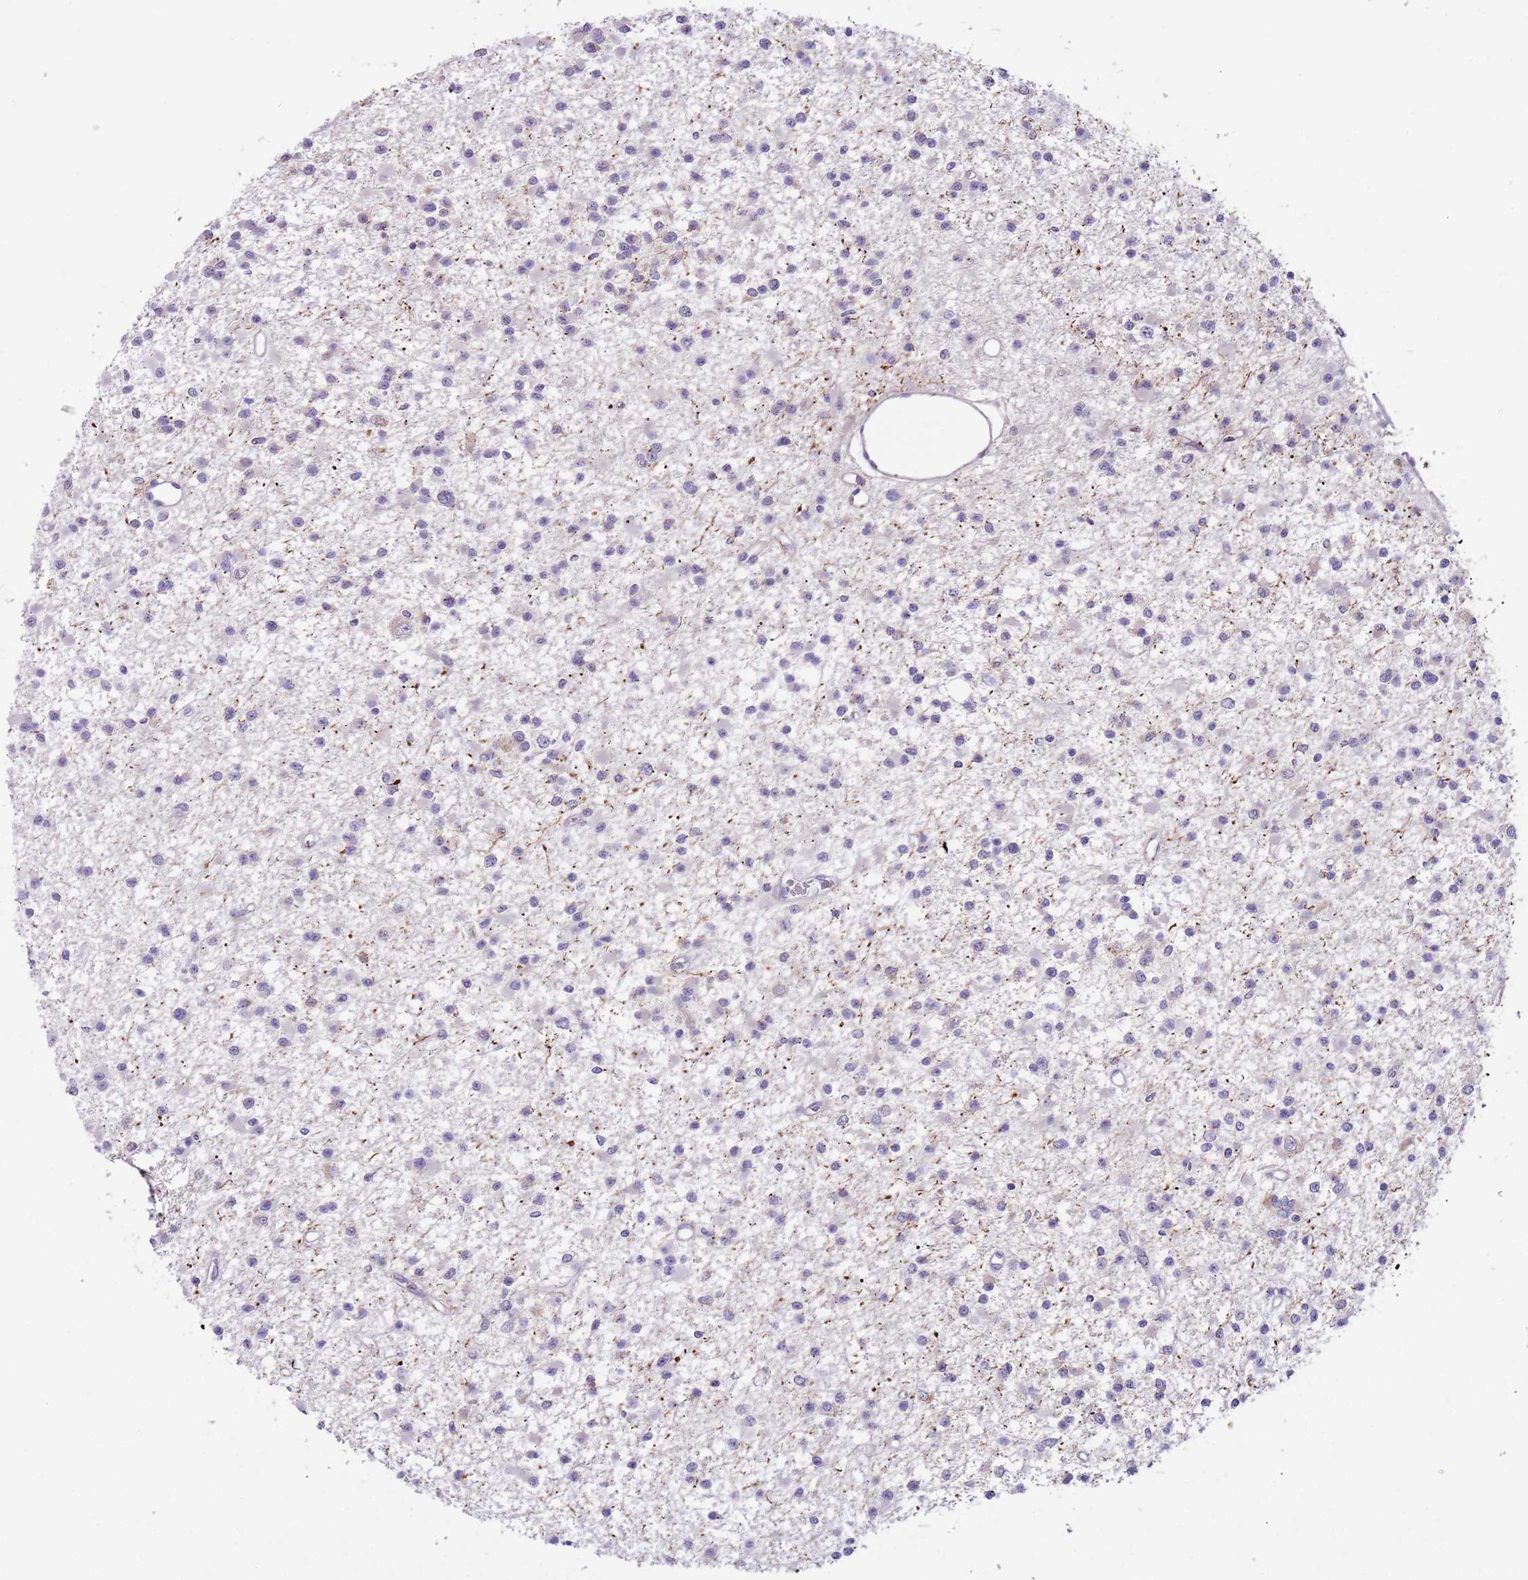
{"staining": {"intensity": "negative", "quantity": "none", "location": "none"}, "tissue": "glioma", "cell_type": "Tumor cells", "image_type": "cancer", "snomed": [{"axis": "morphology", "description": "Glioma, malignant, Low grade"}, {"axis": "topography", "description": "Brain"}], "caption": "IHC of malignant glioma (low-grade) reveals no expression in tumor cells.", "gene": "C2CD3", "patient": {"sex": "female", "age": 22}}